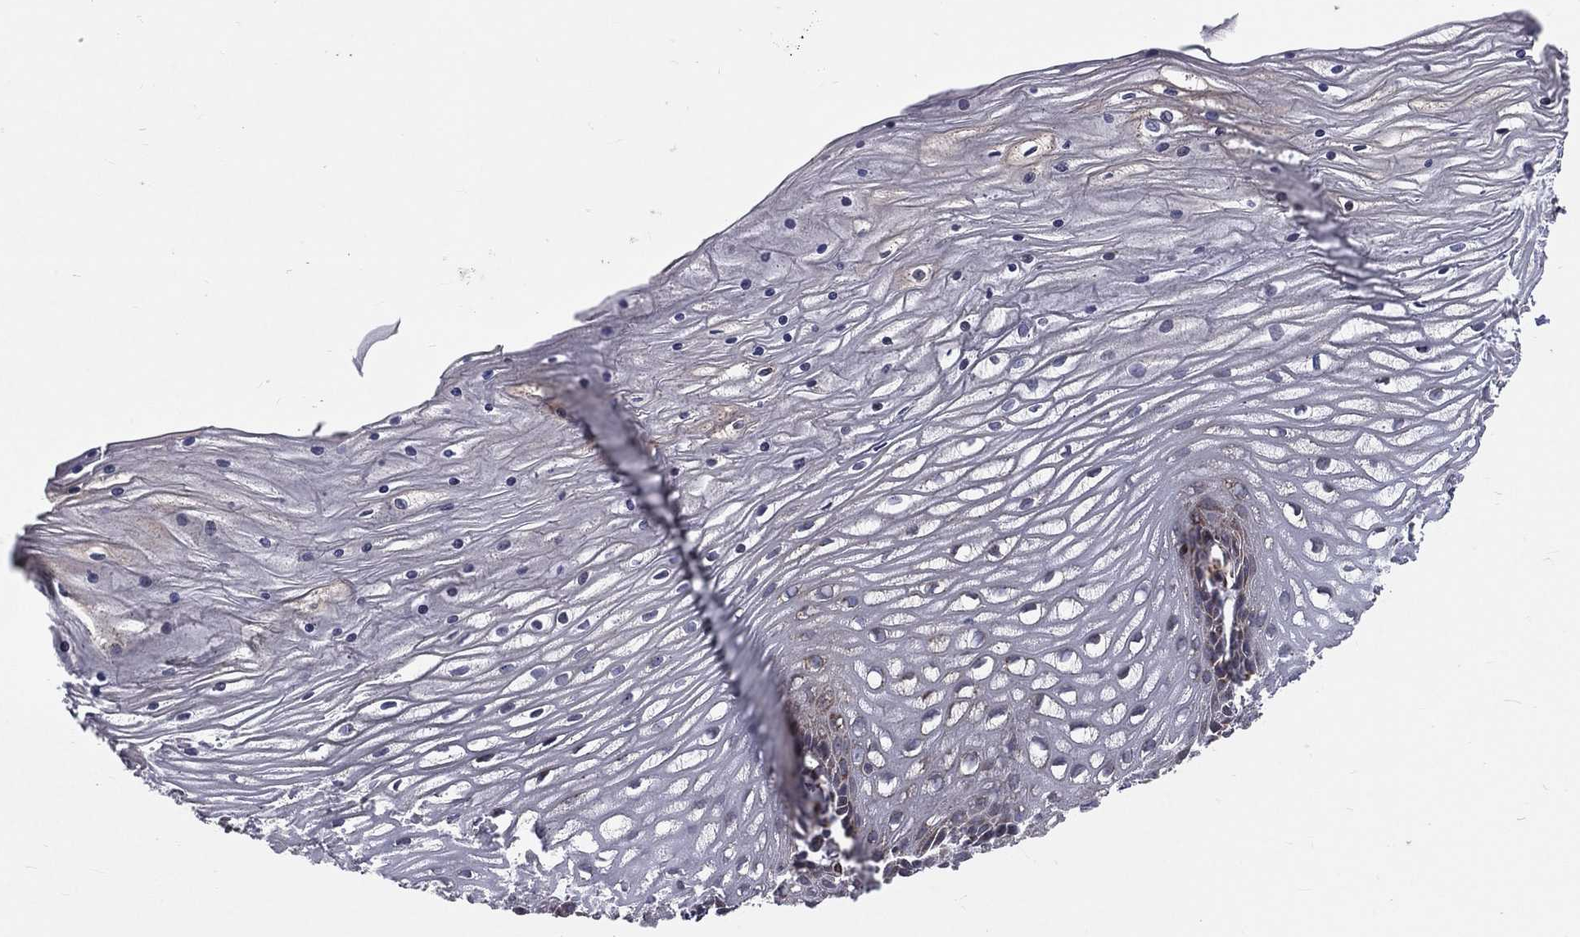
{"staining": {"intensity": "moderate", "quantity": ">75%", "location": "cytoplasmic/membranous"}, "tissue": "cervix", "cell_type": "Glandular cells", "image_type": "normal", "snomed": [{"axis": "morphology", "description": "Normal tissue, NOS"}, {"axis": "topography", "description": "Cervix"}], "caption": "A medium amount of moderate cytoplasmic/membranous positivity is seen in about >75% of glandular cells in unremarkable cervix. Nuclei are stained in blue.", "gene": "GPD1", "patient": {"sex": "female", "age": 35}}